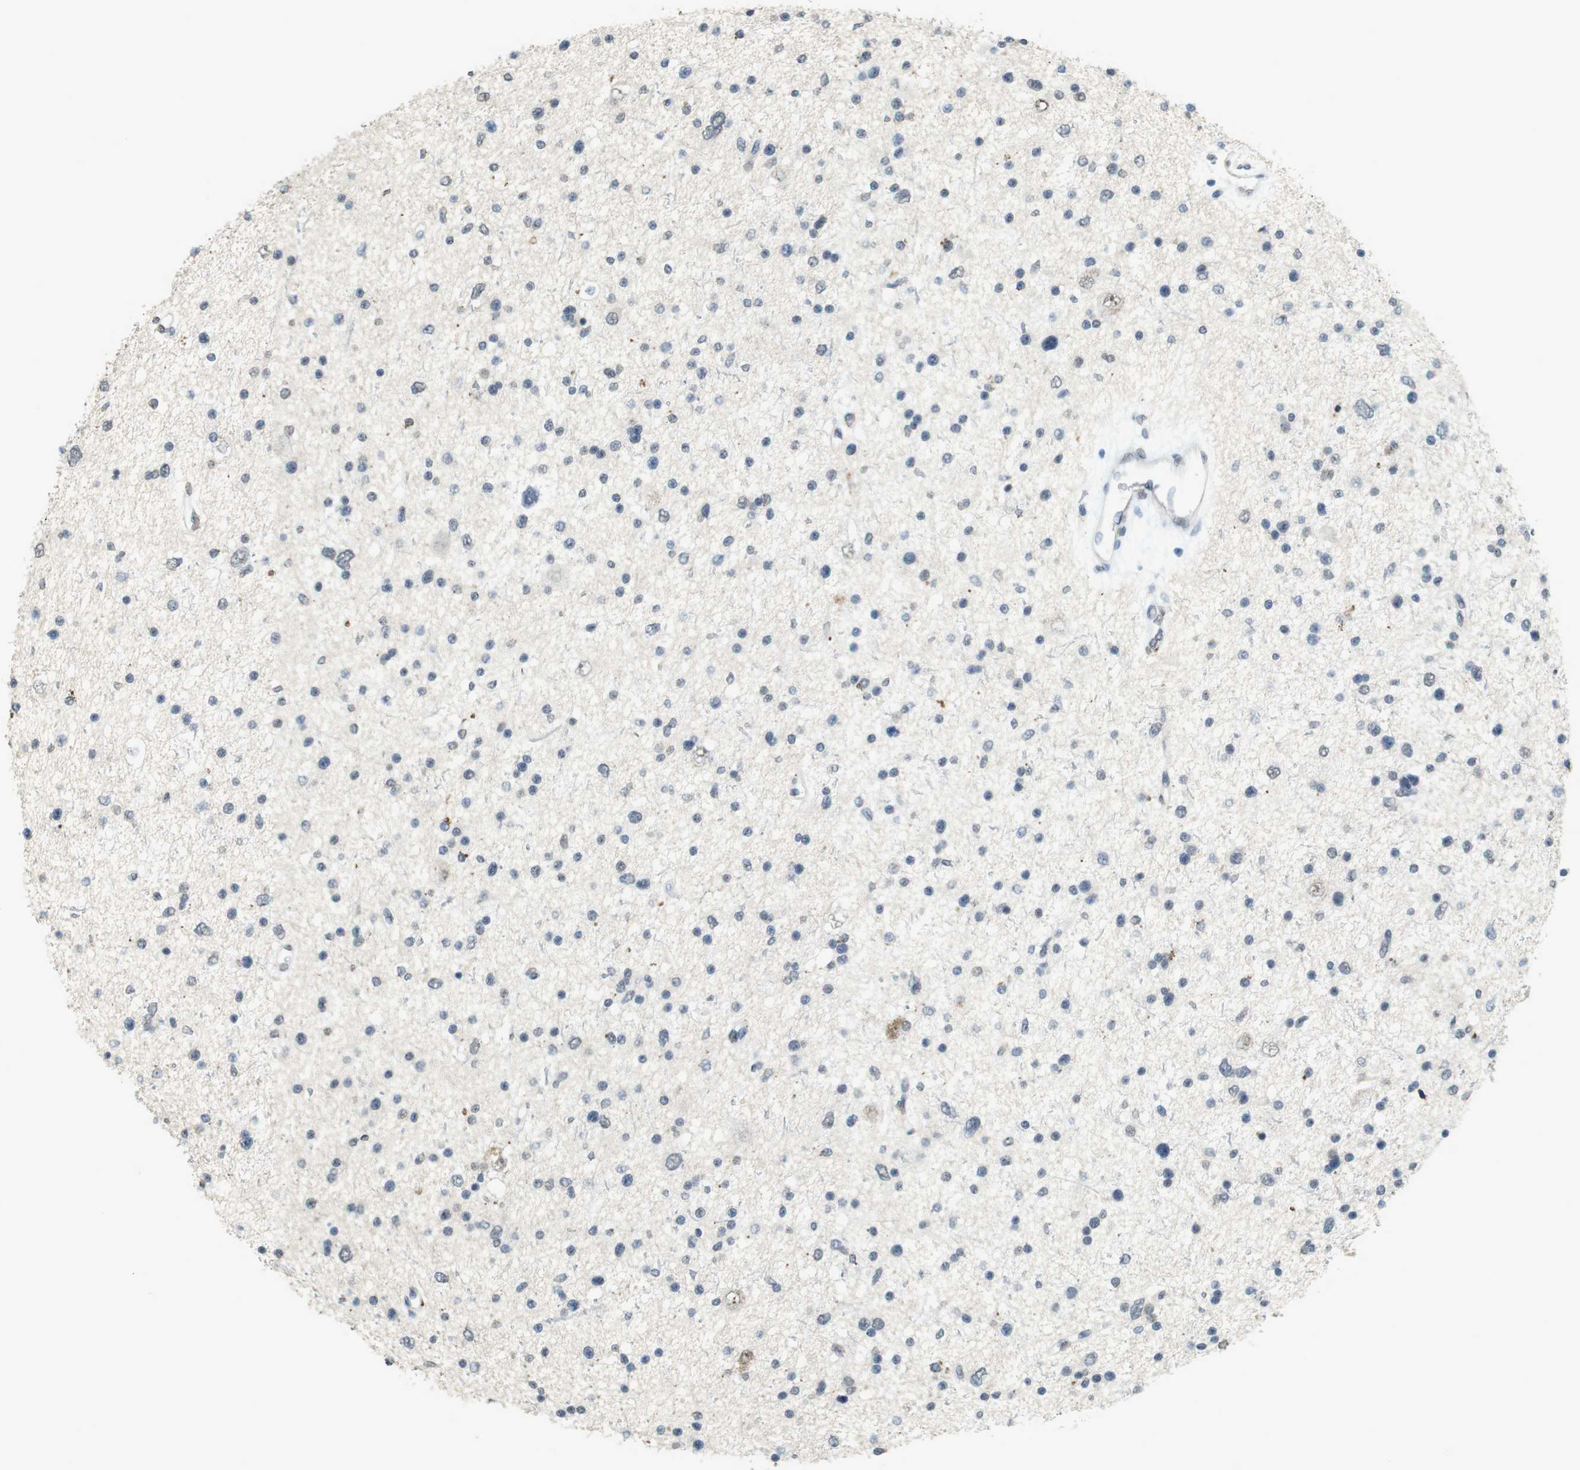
{"staining": {"intensity": "negative", "quantity": "none", "location": "none"}, "tissue": "glioma", "cell_type": "Tumor cells", "image_type": "cancer", "snomed": [{"axis": "morphology", "description": "Glioma, malignant, Low grade"}, {"axis": "topography", "description": "Brain"}], "caption": "This is an IHC histopathology image of glioma. There is no staining in tumor cells.", "gene": "FZD10", "patient": {"sex": "female", "age": 37}}